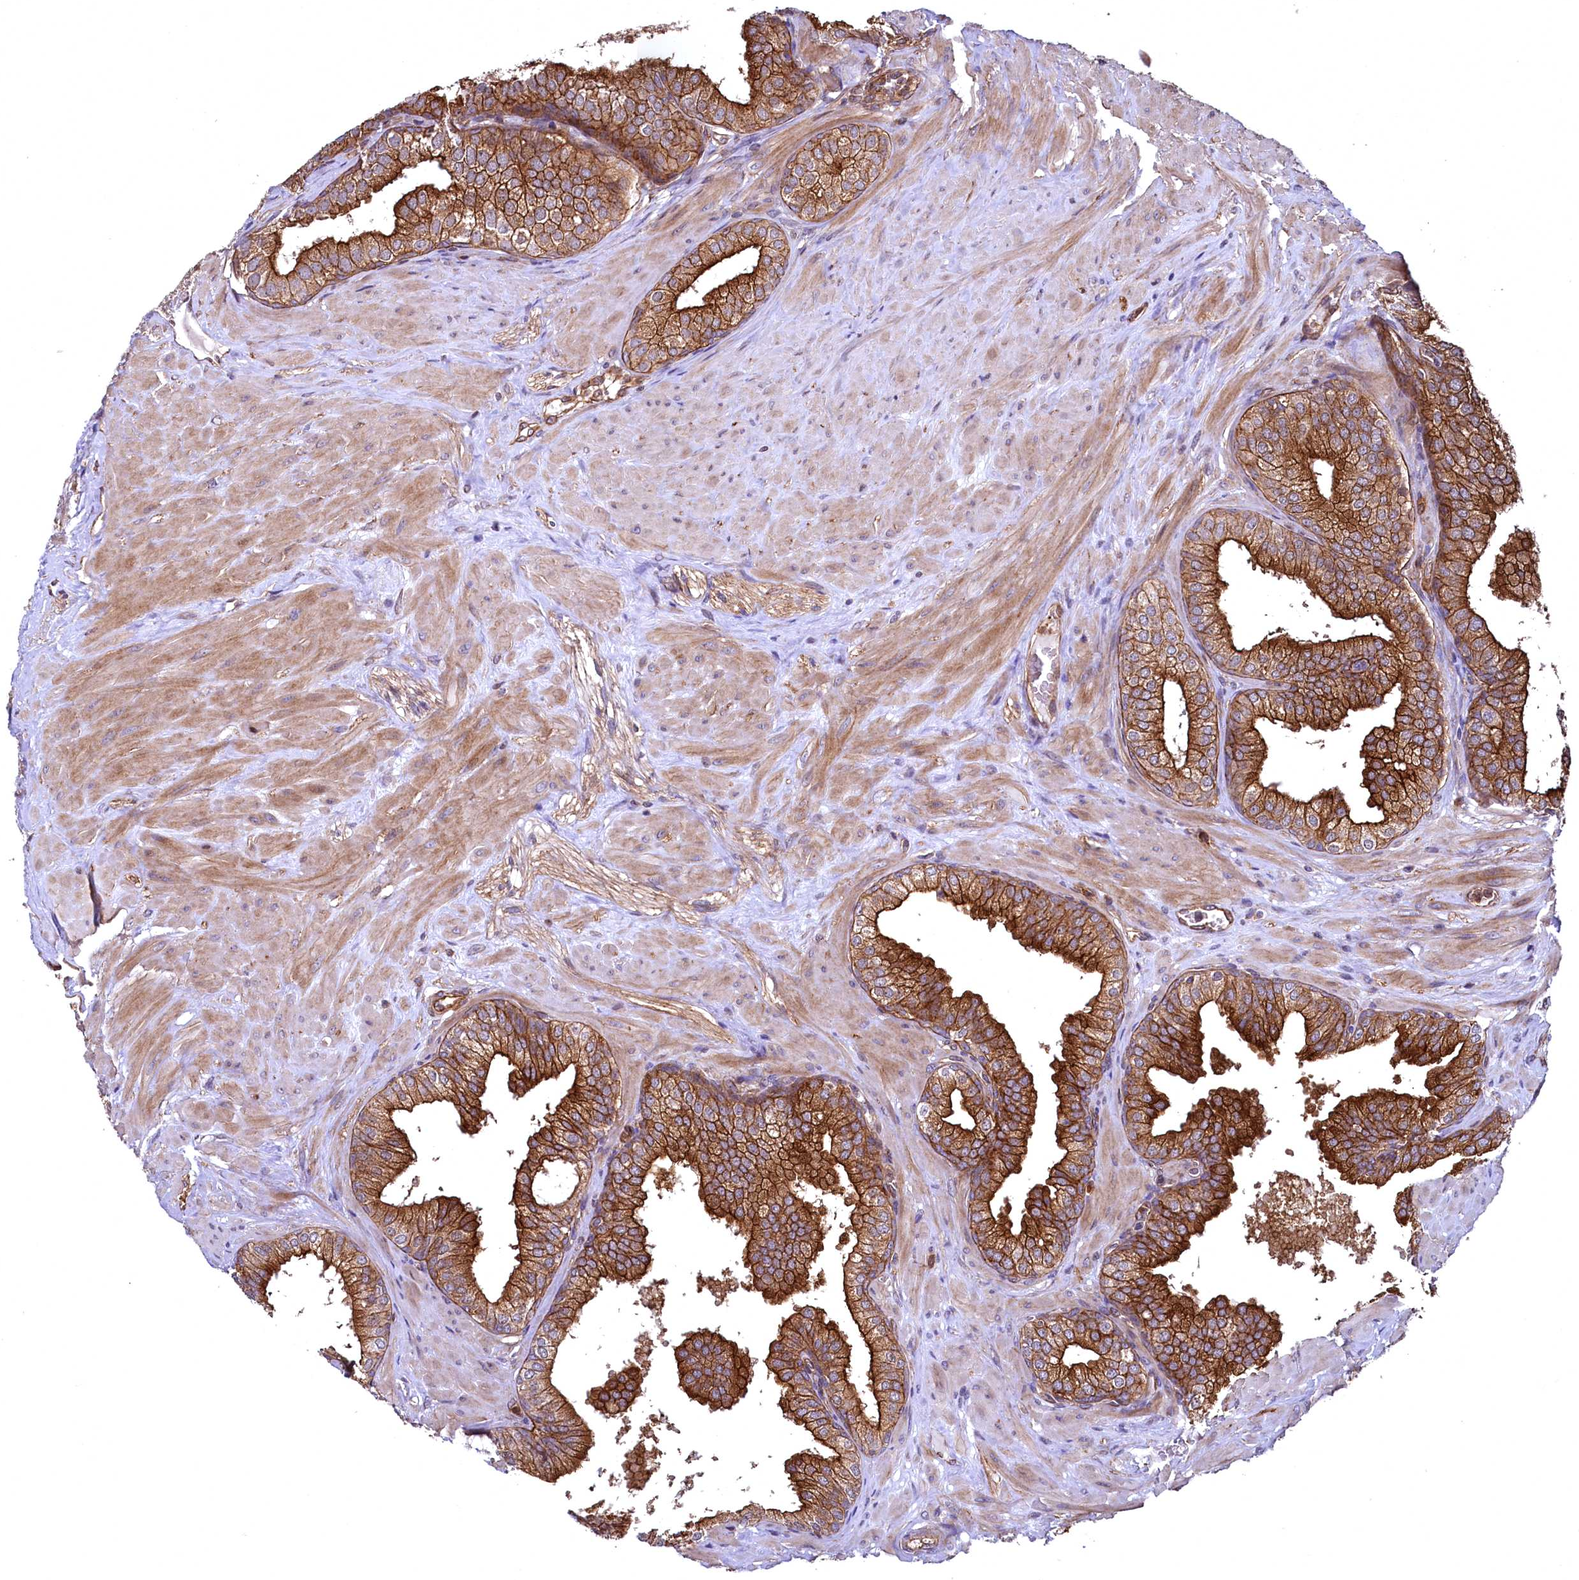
{"staining": {"intensity": "strong", "quantity": ">75%", "location": "cytoplasmic/membranous"}, "tissue": "prostate", "cell_type": "Glandular cells", "image_type": "normal", "snomed": [{"axis": "morphology", "description": "Normal tissue, NOS"}, {"axis": "topography", "description": "Prostate"}], "caption": "DAB (3,3'-diaminobenzidine) immunohistochemical staining of normal human prostate displays strong cytoplasmic/membranous protein staining in about >75% of glandular cells. (DAB IHC with brightfield microscopy, high magnification).", "gene": "SVIP", "patient": {"sex": "male", "age": 60}}